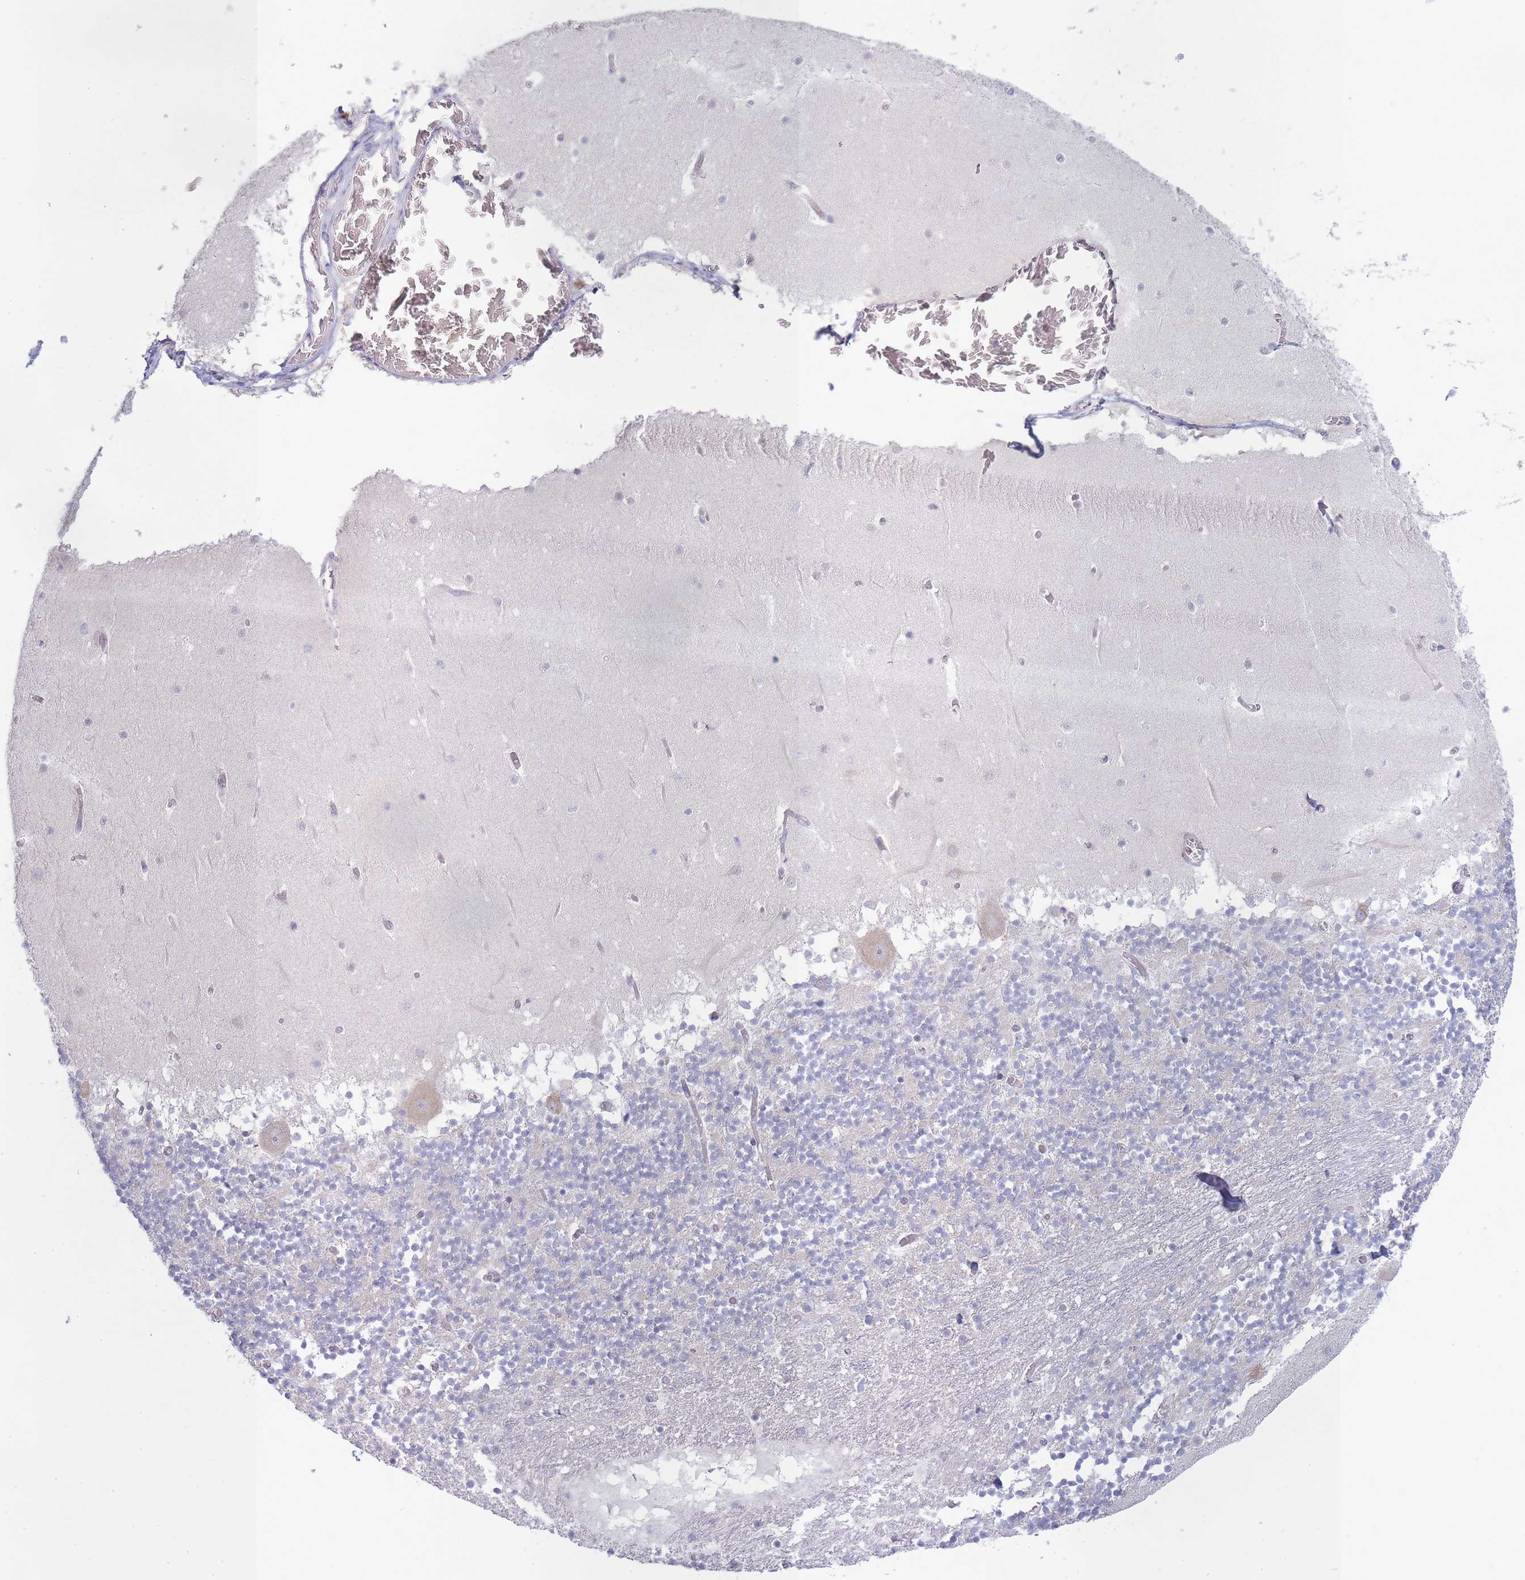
{"staining": {"intensity": "negative", "quantity": "none", "location": "none"}, "tissue": "cerebellum", "cell_type": "Cells in granular layer", "image_type": "normal", "snomed": [{"axis": "morphology", "description": "Normal tissue, NOS"}, {"axis": "topography", "description": "Cerebellum"}], "caption": "Immunohistochemistry image of normal cerebellum: cerebellum stained with DAB (3,3'-diaminobenzidine) displays no significant protein positivity in cells in granular layer.", "gene": "OR5L1", "patient": {"sex": "female", "age": 28}}